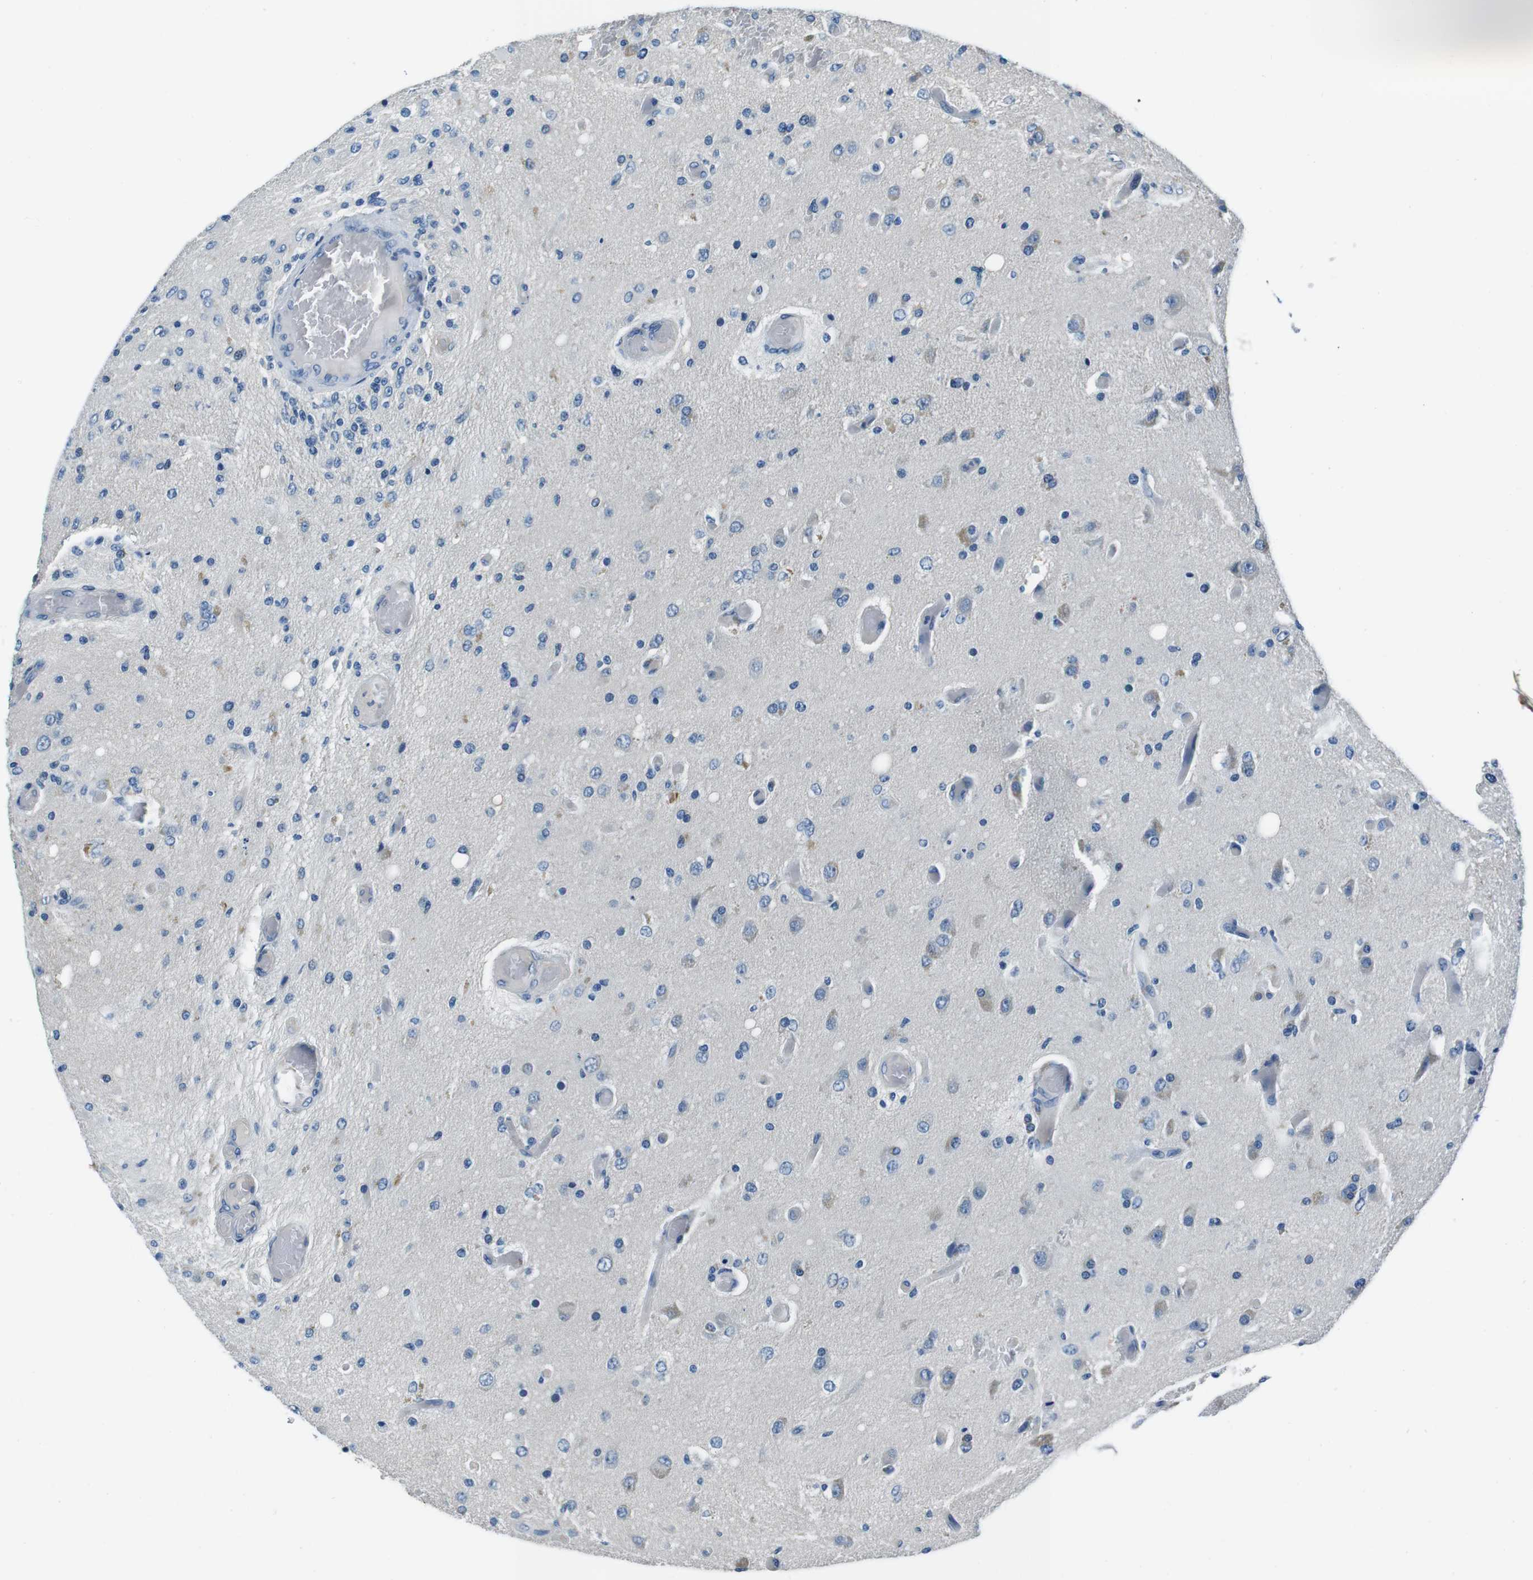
{"staining": {"intensity": "weak", "quantity": "<25%", "location": "cytoplasmic/membranous"}, "tissue": "glioma", "cell_type": "Tumor cells", "image_type": "cancer", "snomed": [{"axis": "morphology", "description": "Normal tissue, NOS"}, {"axis": "morphology", "description": "Glioma, malignant, High grade"}, {"axis": "topography", "description": "Cerebral cortex"}], "caption": "Human glioma stained for a protein using immunohistochemistry displays no positivity in tumor cells.", "gene": "CASQ1", "patient": {"sex": "male", "age": 77}}